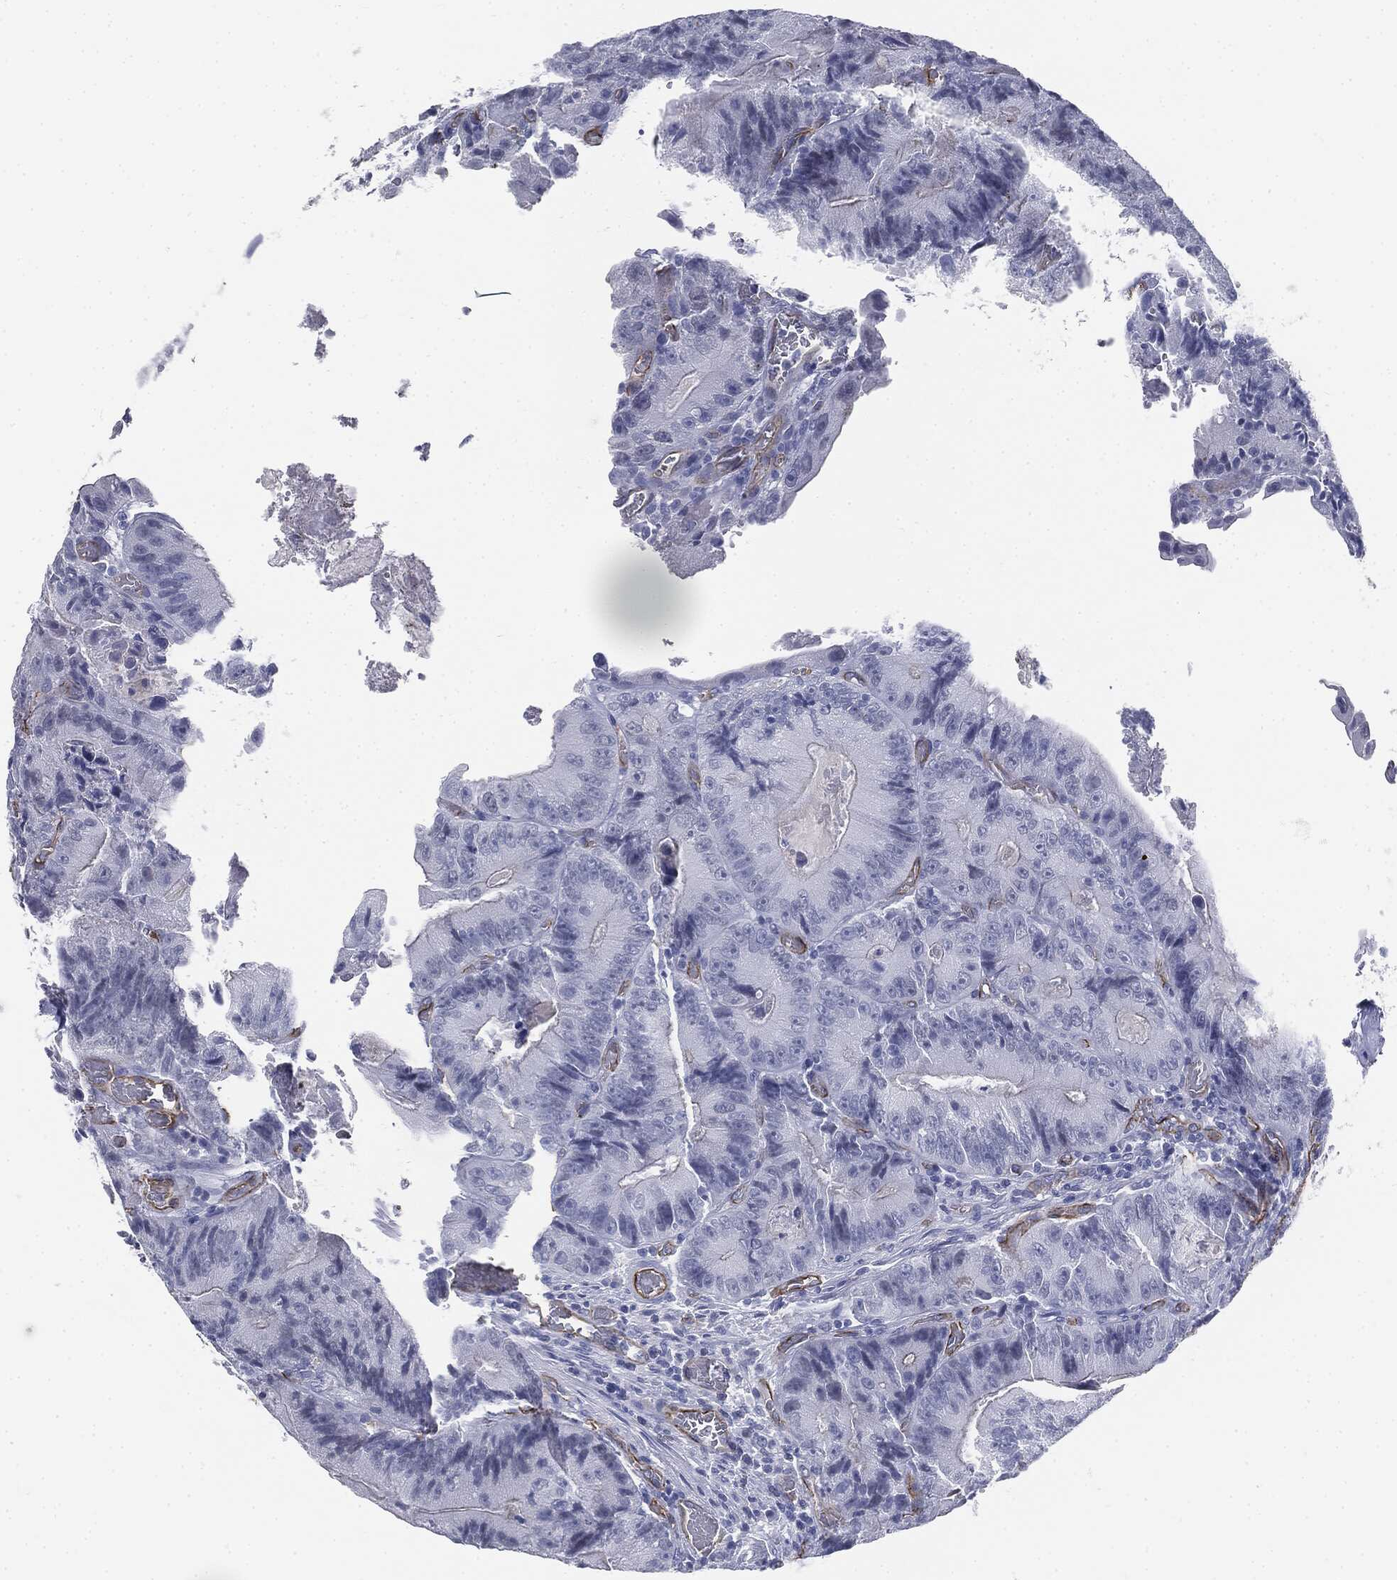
{"staining": {"intensity": "negative", "quantity": "none", "location": "none"}, "tissue": "colorectal cancer", "cell_type": "Tumor cells", "image_type": "cancer", "snomed": [{"axis": "morphology", "description": "Adenocarcinoma, NOS"}, {"axis": "topography", "description": "Colon"}], "caption": "IHC micrograph of human colorectal cancer stained for a protein (brown), which displays no expression in tumor cells. (DAB (3,3'-diaminobenzidine) IHC visualized using brightfield microscopy, high magnification).", "gene": "MUC5AC", "patient": {"sex": "female", "age": 86}}